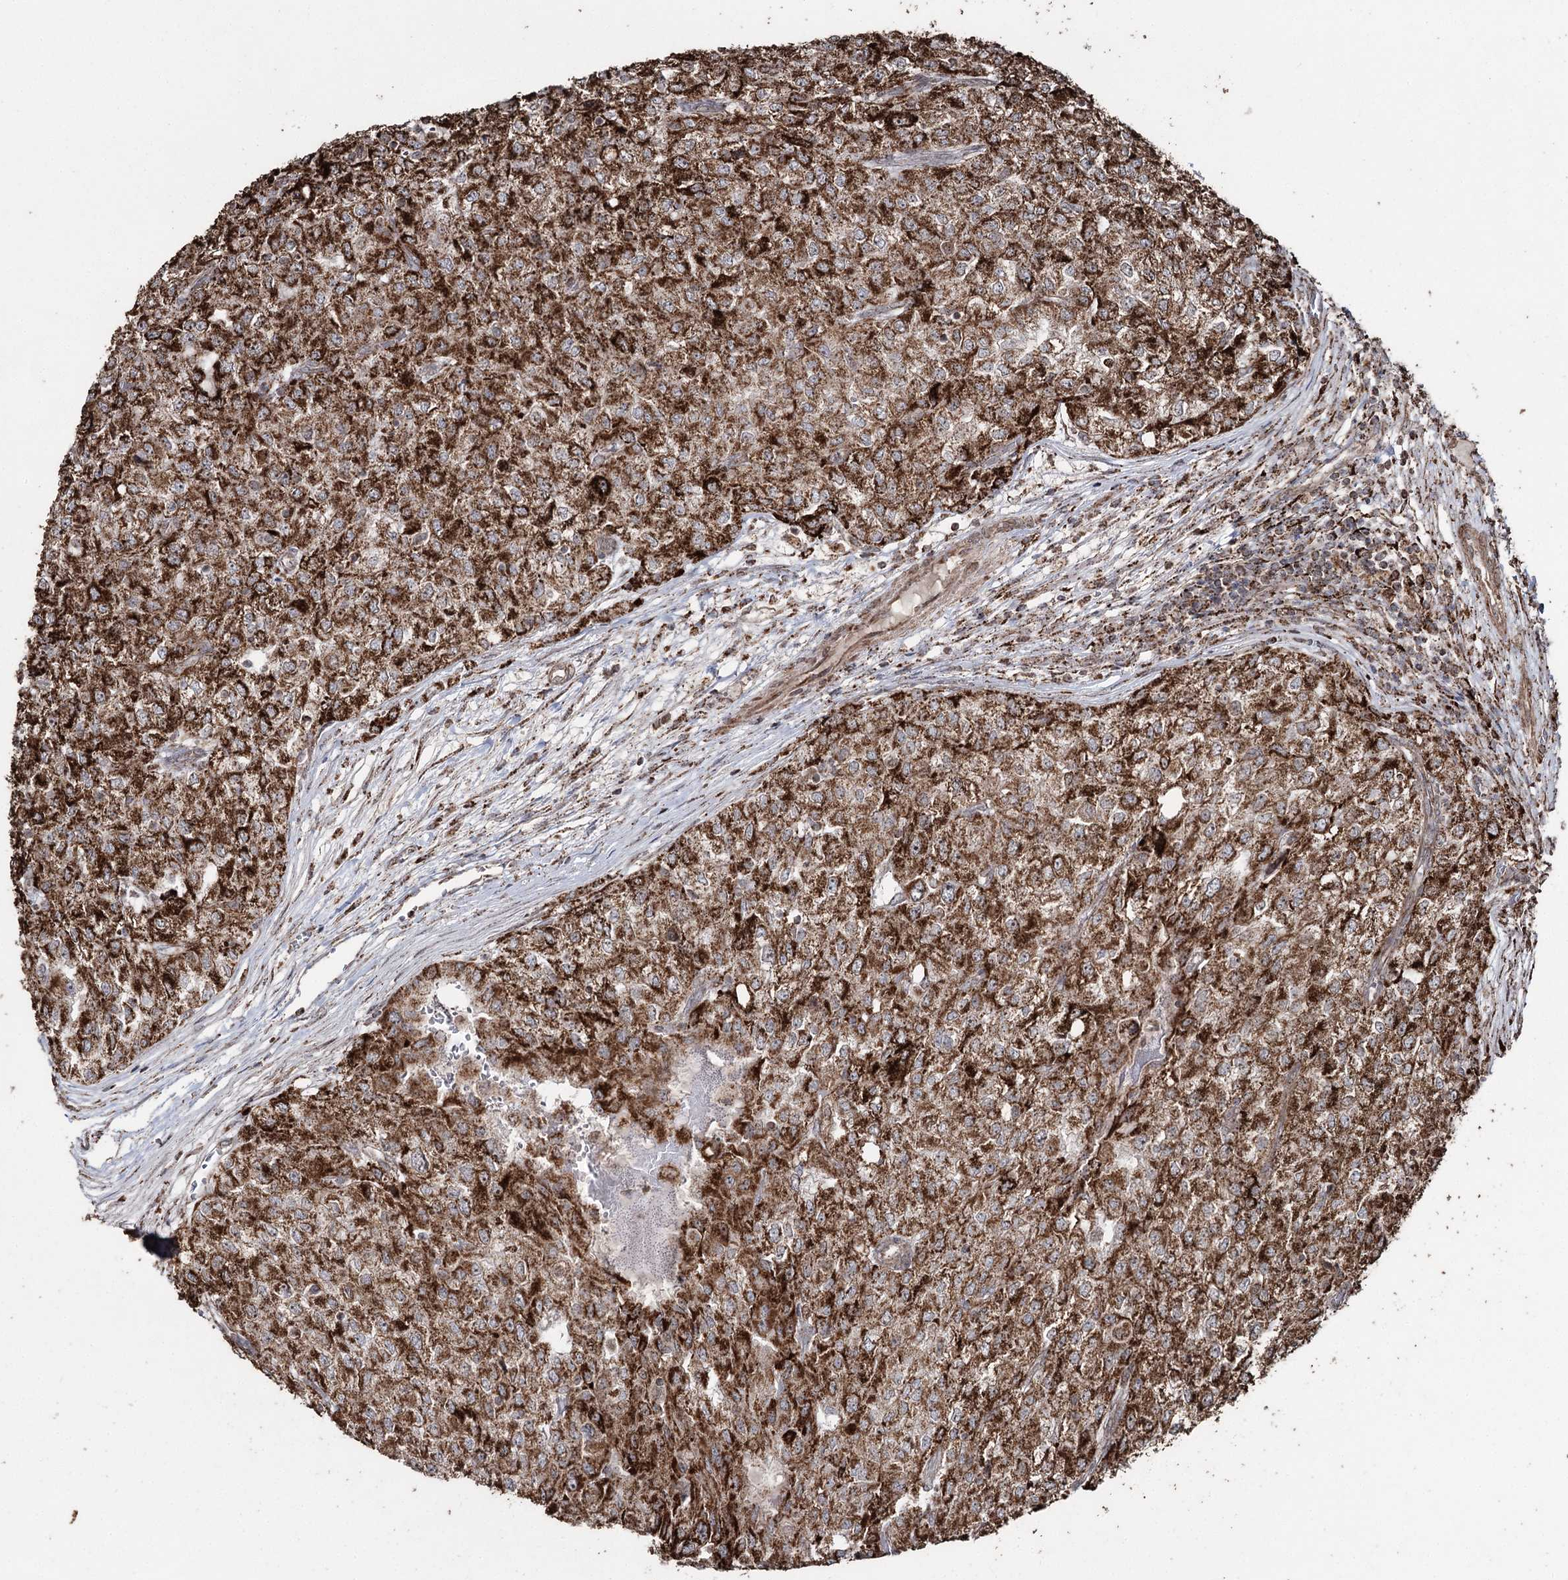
{"staining": {"intensity": "strong", "quantity": ">75%", "location": "cytoplasmic/membranous"}, "tissue": "renal cancer", "cell_type": "Tumor cells", "image_type": "cancer", "snomed": [{"axis": "morphology", "description": "Adenocarcinoma, NOS"}, {"axis": "topography", "description": "Kidney"}], "caption": "Strong cytoplasmic/membranous protein staining is appreciated in approximately >75% of tumor cells in renal cancer.", "gene": "SLF2", "patient": {"sex": "female", "age": 54}}